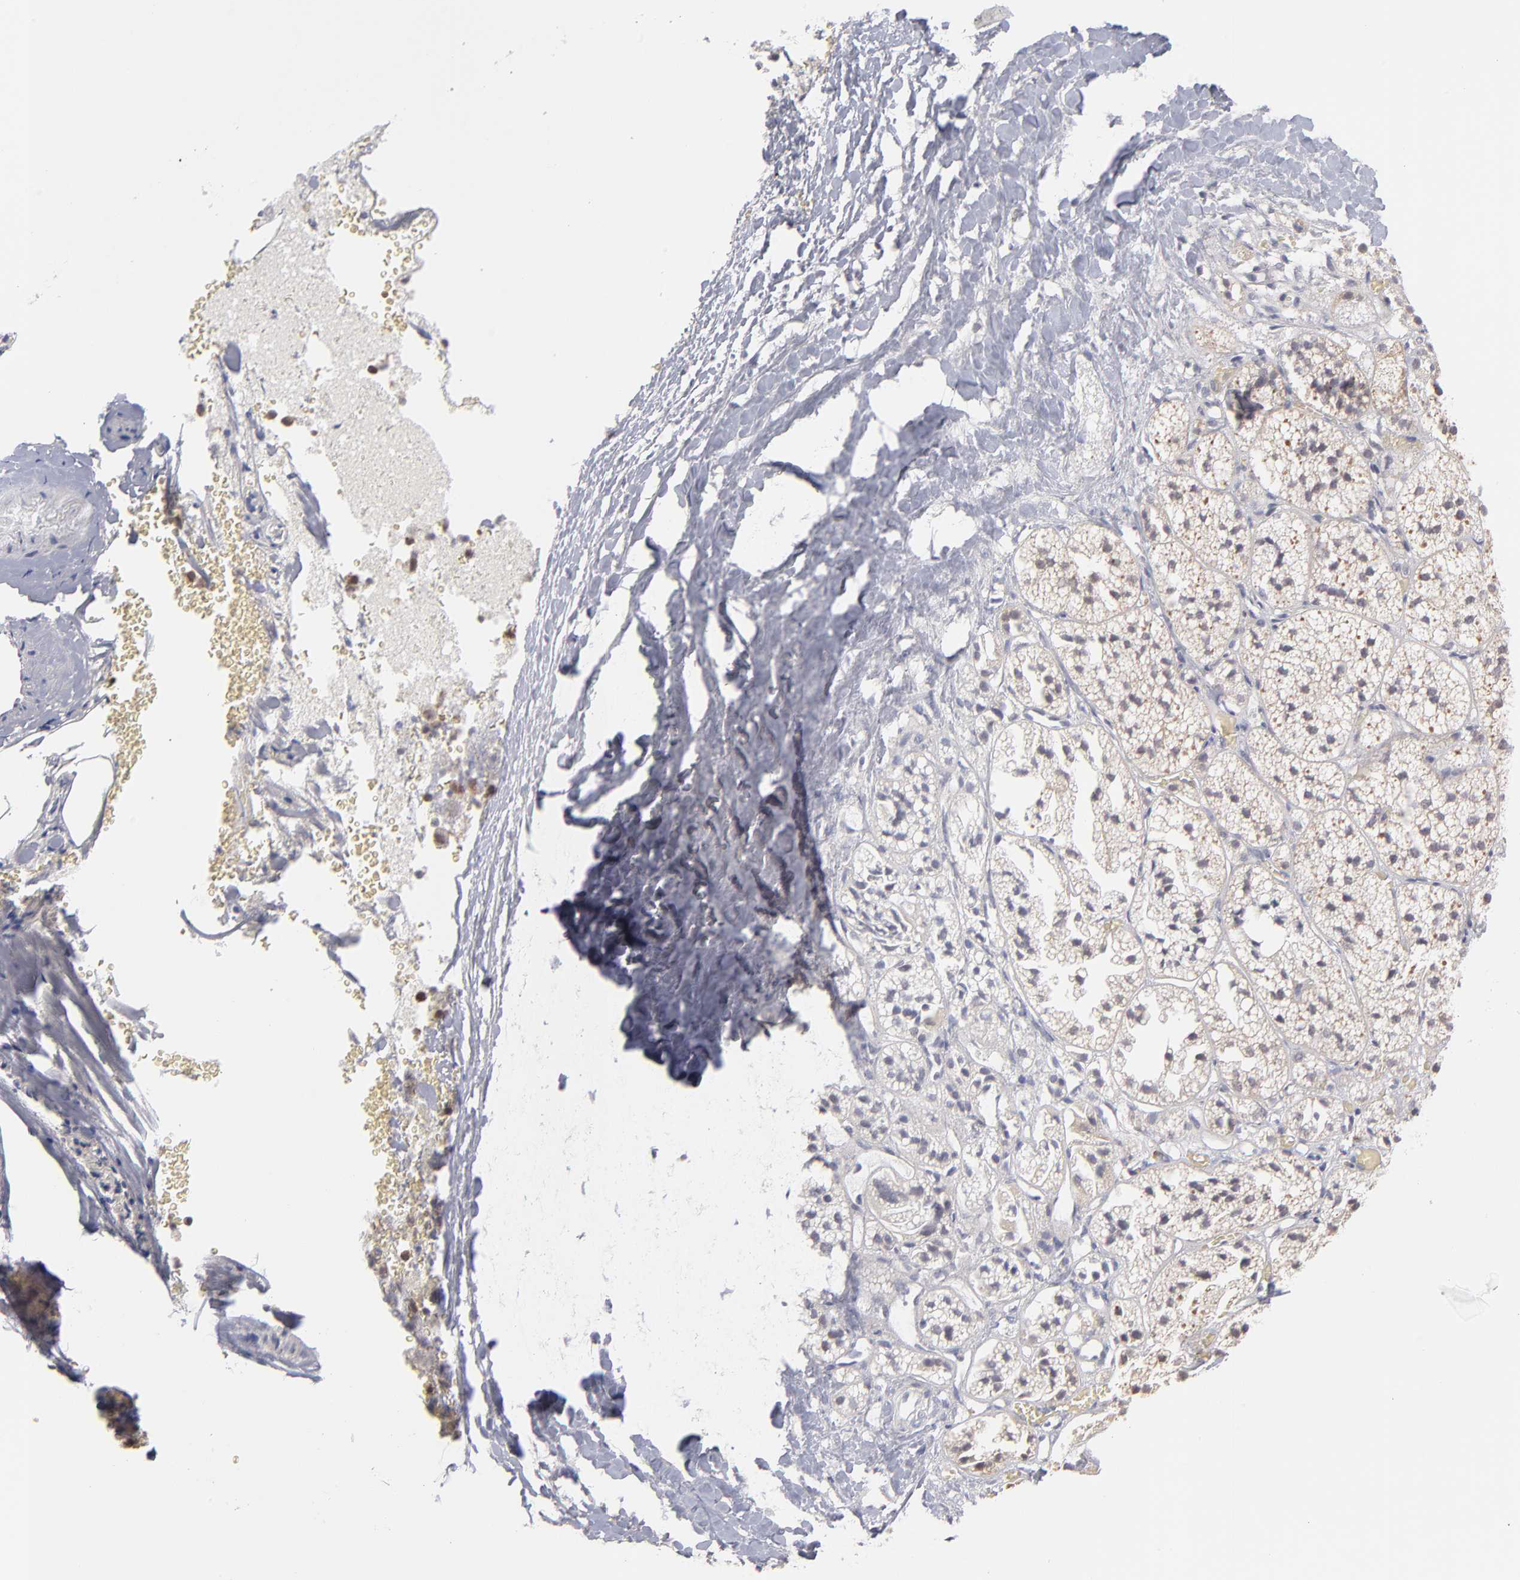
{"staining": {"intensity": "weak", "quantity": "<25%", "location": "nuclear"}, "tissue": "adrenal gland", "cell_type": "Glandular cells", "image_type": "normal", "snomed": [{"axis": "morphology", "description": "Normal tissue, NOS"}, {"axis": "topography", "description": "Adrenal gland"}], "caption": "The micrograph demonstrates no staining of glandular cells in normal adrenal gland.", "gene": "OAS1", "patient": {"sex": "female", "age": 71}}